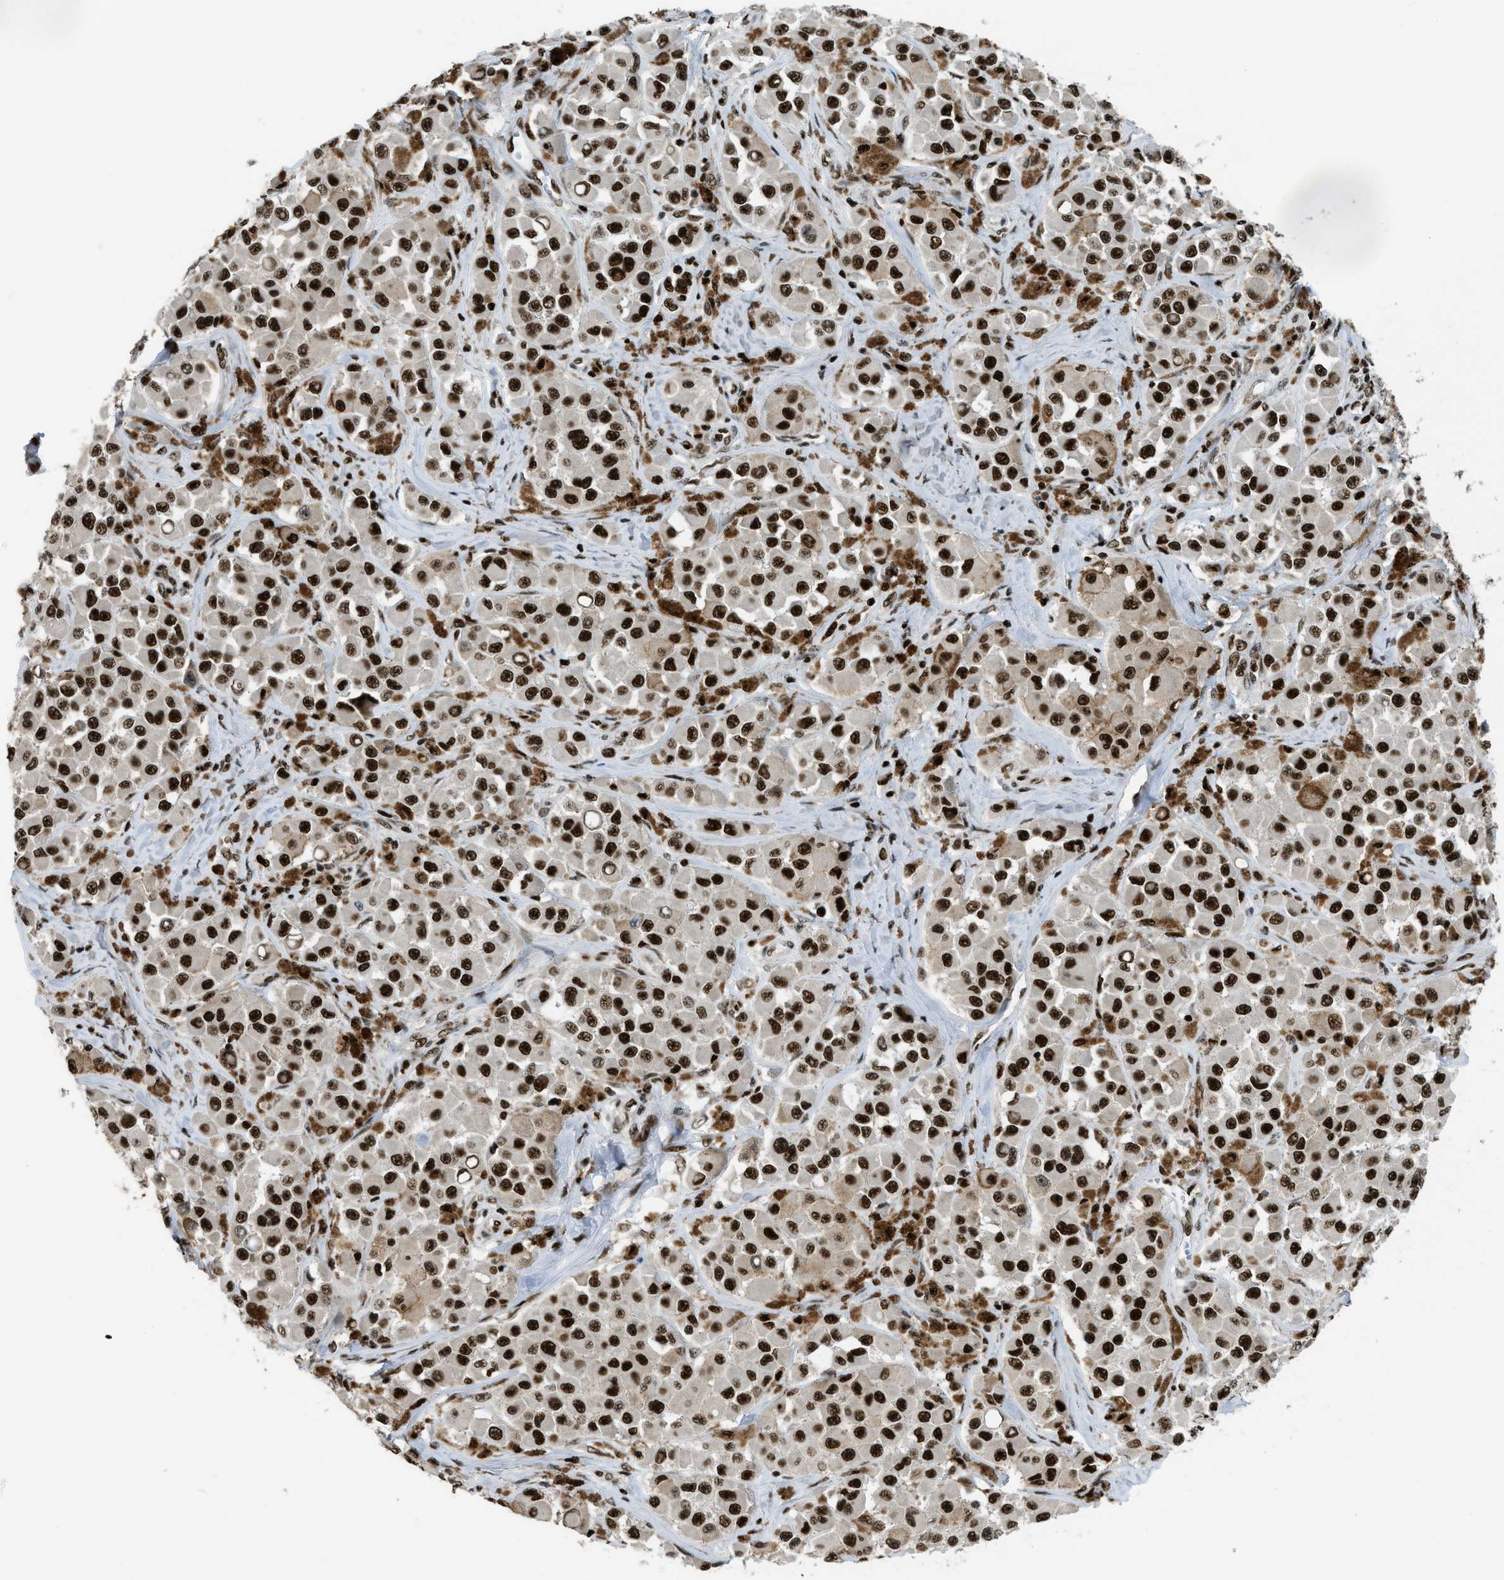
{"staining": {"intensity": "strong", "quantity": ">75%", "location": "nuclear"}, "tissue": "melanoma", "cell_type": "Tumor cells", "image_type": "cancer", "snomed": [{"axis": "morphology", "description": "Malignant melanoma, NOS"}, {"axis": "topography", "description": "Skin"}], "caption": "Immunohistochemistry (IHC) micrograph of human malignant melanoma stained for a protein (brown), which exhibits high levels of strong nuclear expression in about >75% of tumor cells.", "gene": "RFX5", "patient": {"sex": "male", "age": 84}}